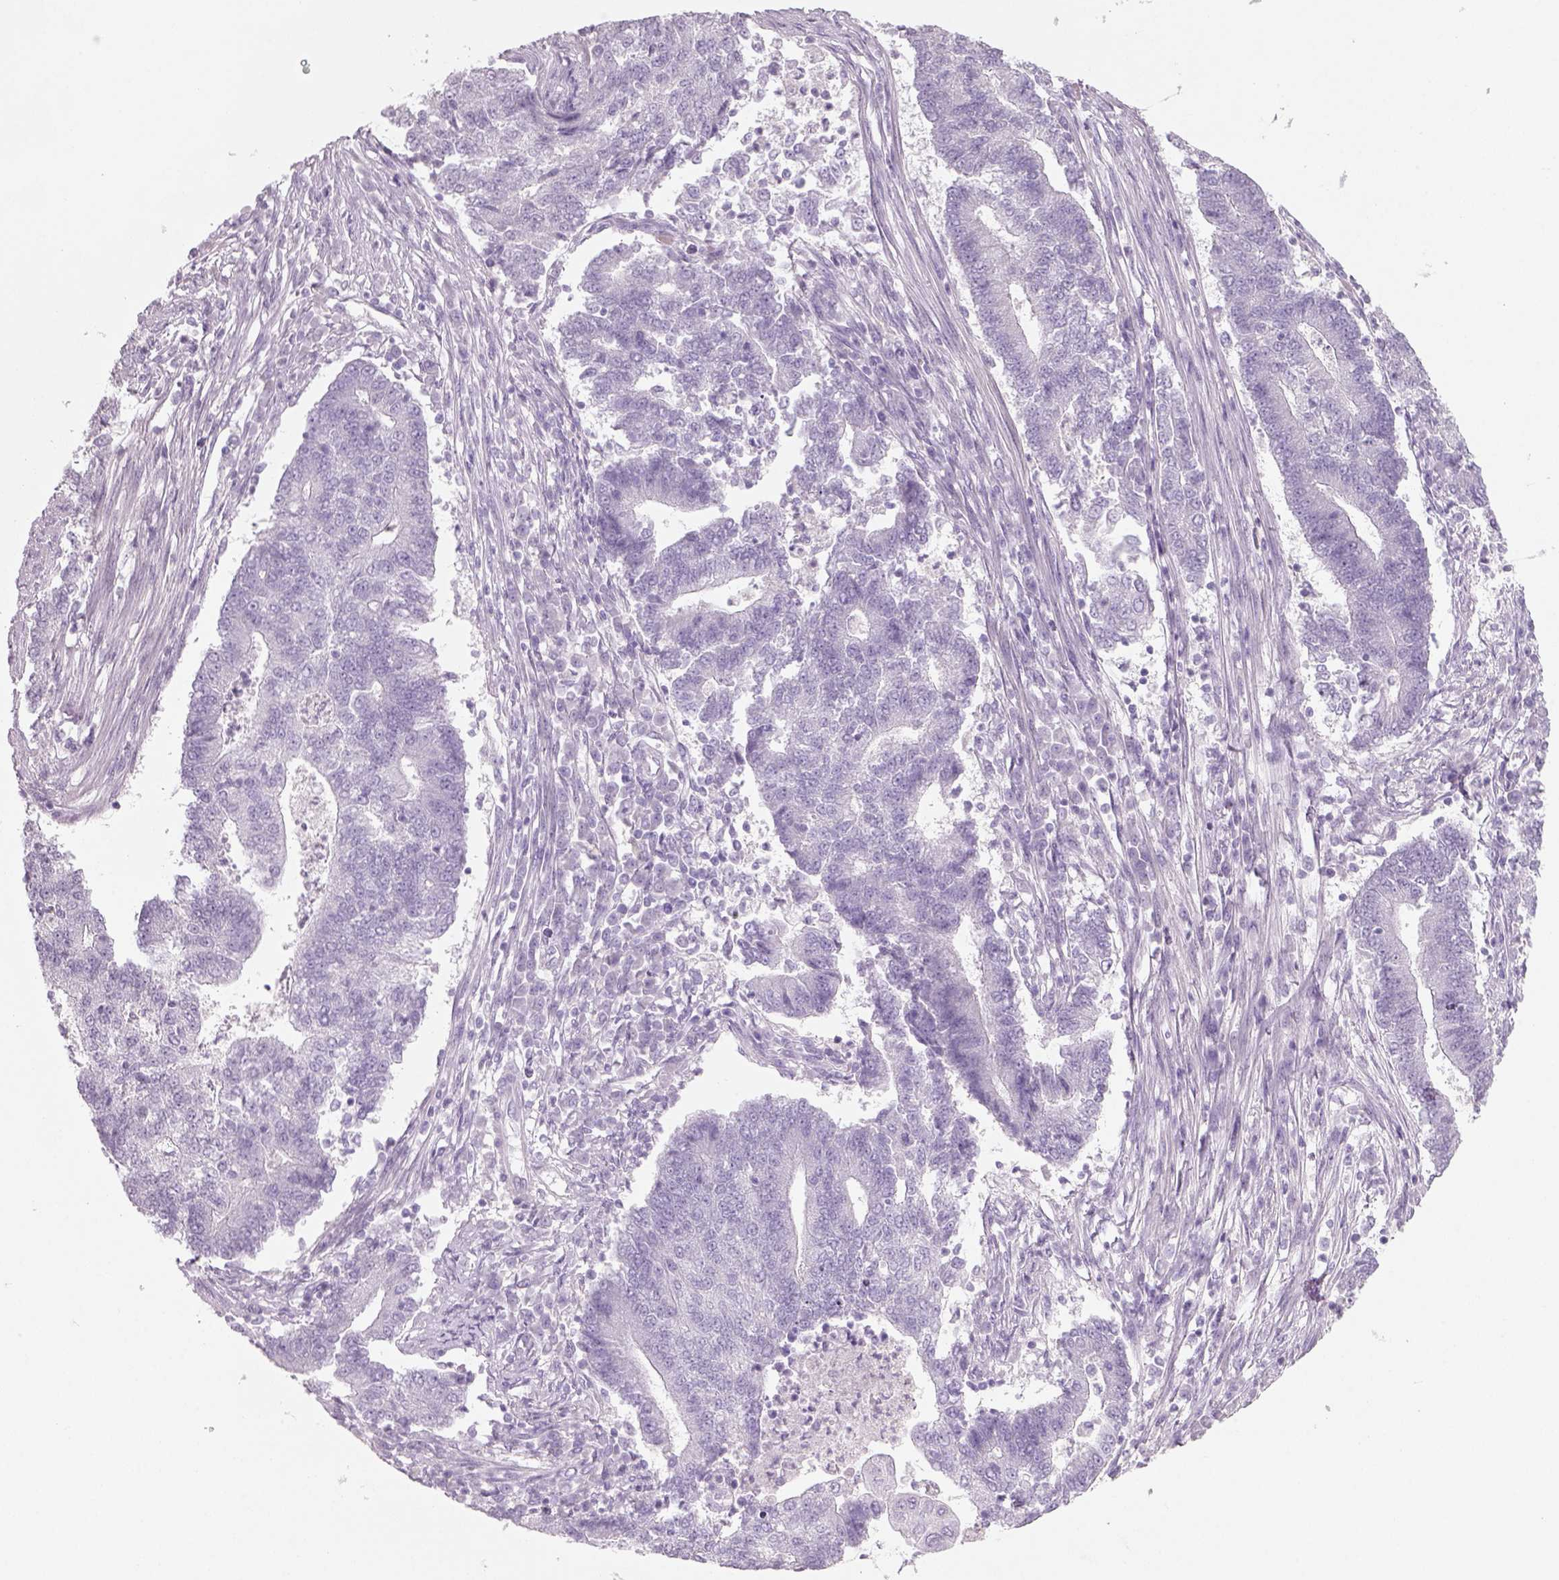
{"staining": {"intensity": "negative", "quantity": "none", "location": "none"}, "tissue": "endometrial cancer", "cell_type": "Tumor cells", "image_type": "cancer", "snomed": [{"axis": "morphology", "description": "Adenocarcinoma, NOS"}, {"axis": "topography", "description": "Uterus"}, {"axis": "topography", "description": "Endometrium"}], "caption": "High magnification brightfield microscopy of endometrial cancer (adenocarcinoma) stained with DAB (brown) and counterstained with hematoxylin (blue): tumor cells show no significant positivity.", "gene": "SLC6A2", "patient": {"sex": "female", "age": 54}}